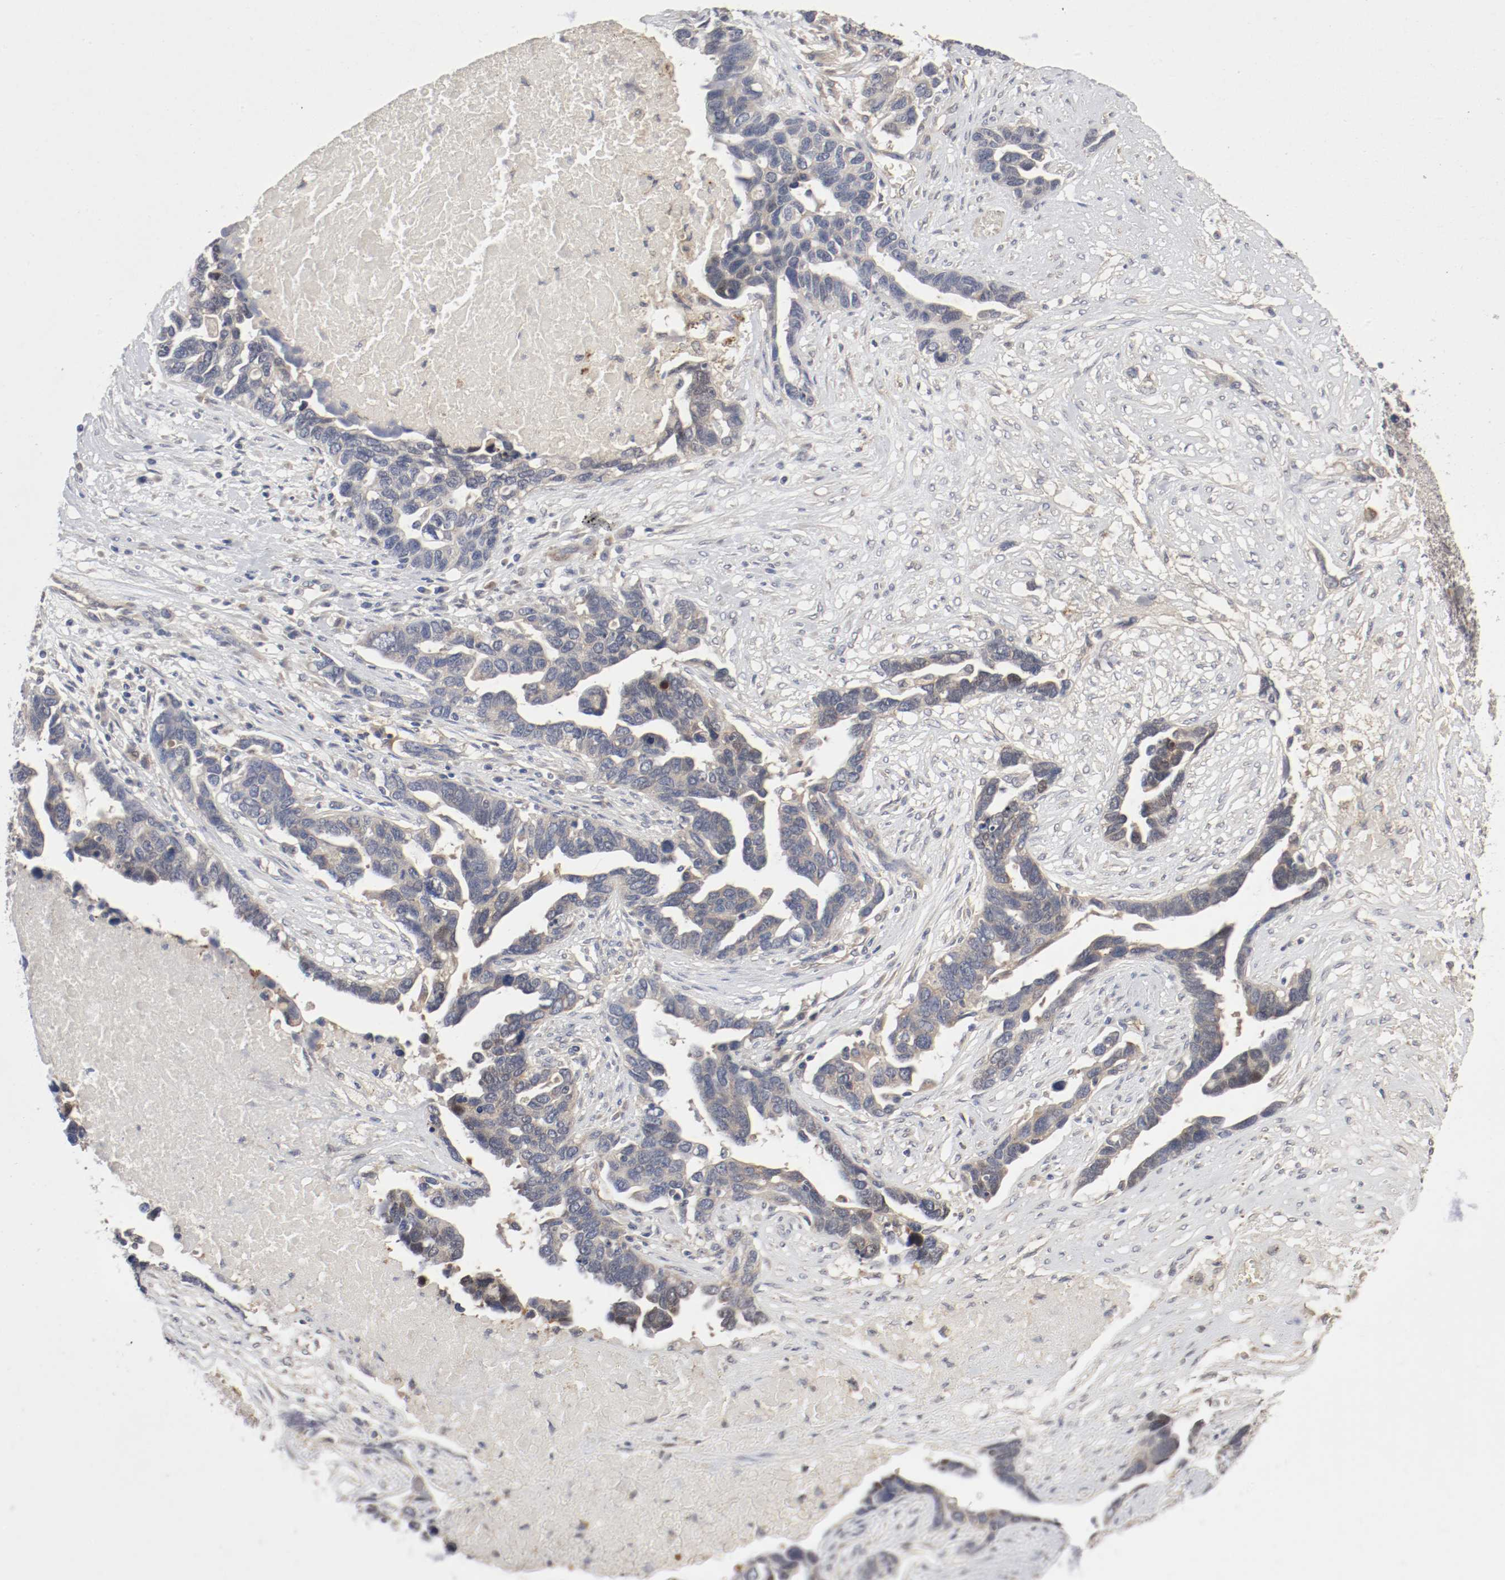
{"staining": {"intensity": "weak", "quantity": "25%-75%", "location": "cytoplasmic/membranous"}, "tissue": "ovarian cancer", "cell_type": "Tumor cells", "image_type": "cancer", "snomed": [{"axis": "morphology", "description": "Cystadenocarcinoma, serous, NOS"}, {"axis": "topography", "description": "Ovary"}], "caption": "Human ovarian serous cystadenocarcinoma stained for a protein (brown) displays weak cytoplasmic/membranous positive expression in approximately 25%-75% of tumor cells.", "gene": "REN", "patient": {"sex": "female", "age": 54}}